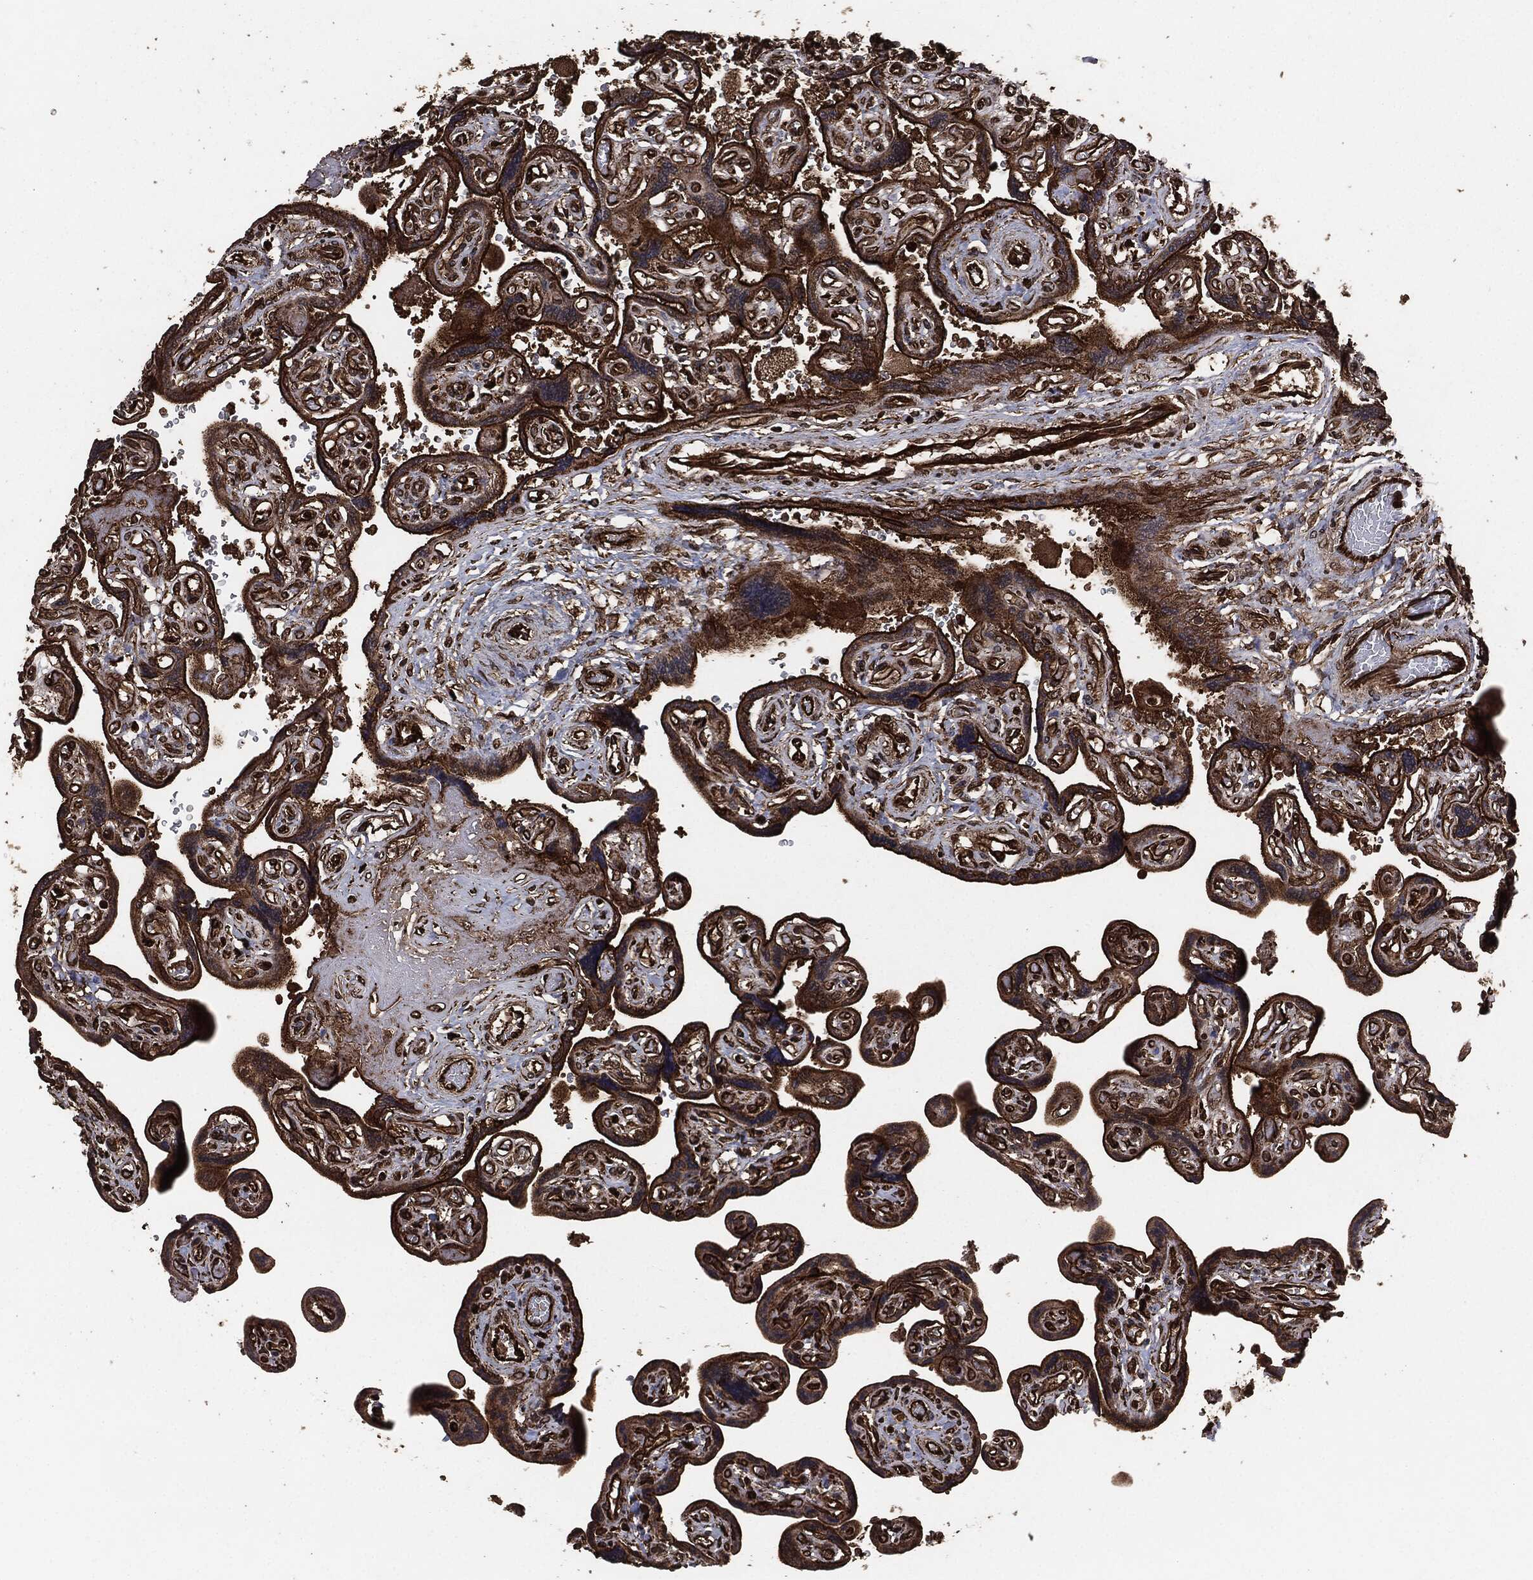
{"staining": {"intensity": "strong", "quantity": ">75%", "location": "cytoplasmic/membranous,nuclear"}, "tissue": "placenta", "cell_type": "Decidual cells", "image_type": "normal", "snomed": [{"axis": "morphology", "description": "Normal tissue, NOS"}, {"axis": "topography", "description": "Placenta"}], "caption": "Protein staining of normal placenta shows strong cytoplasmic/membranous,nuclear expression in about >75% of decidual cells. The staining is performed using DAB (3,3'-diaminobenzidine) brown chromogen to label protein expression. The nuclei are counter-stained blue using hematoxylin.", "gene": "EGFR", "patient": {"sex": "female", "age": 32}}